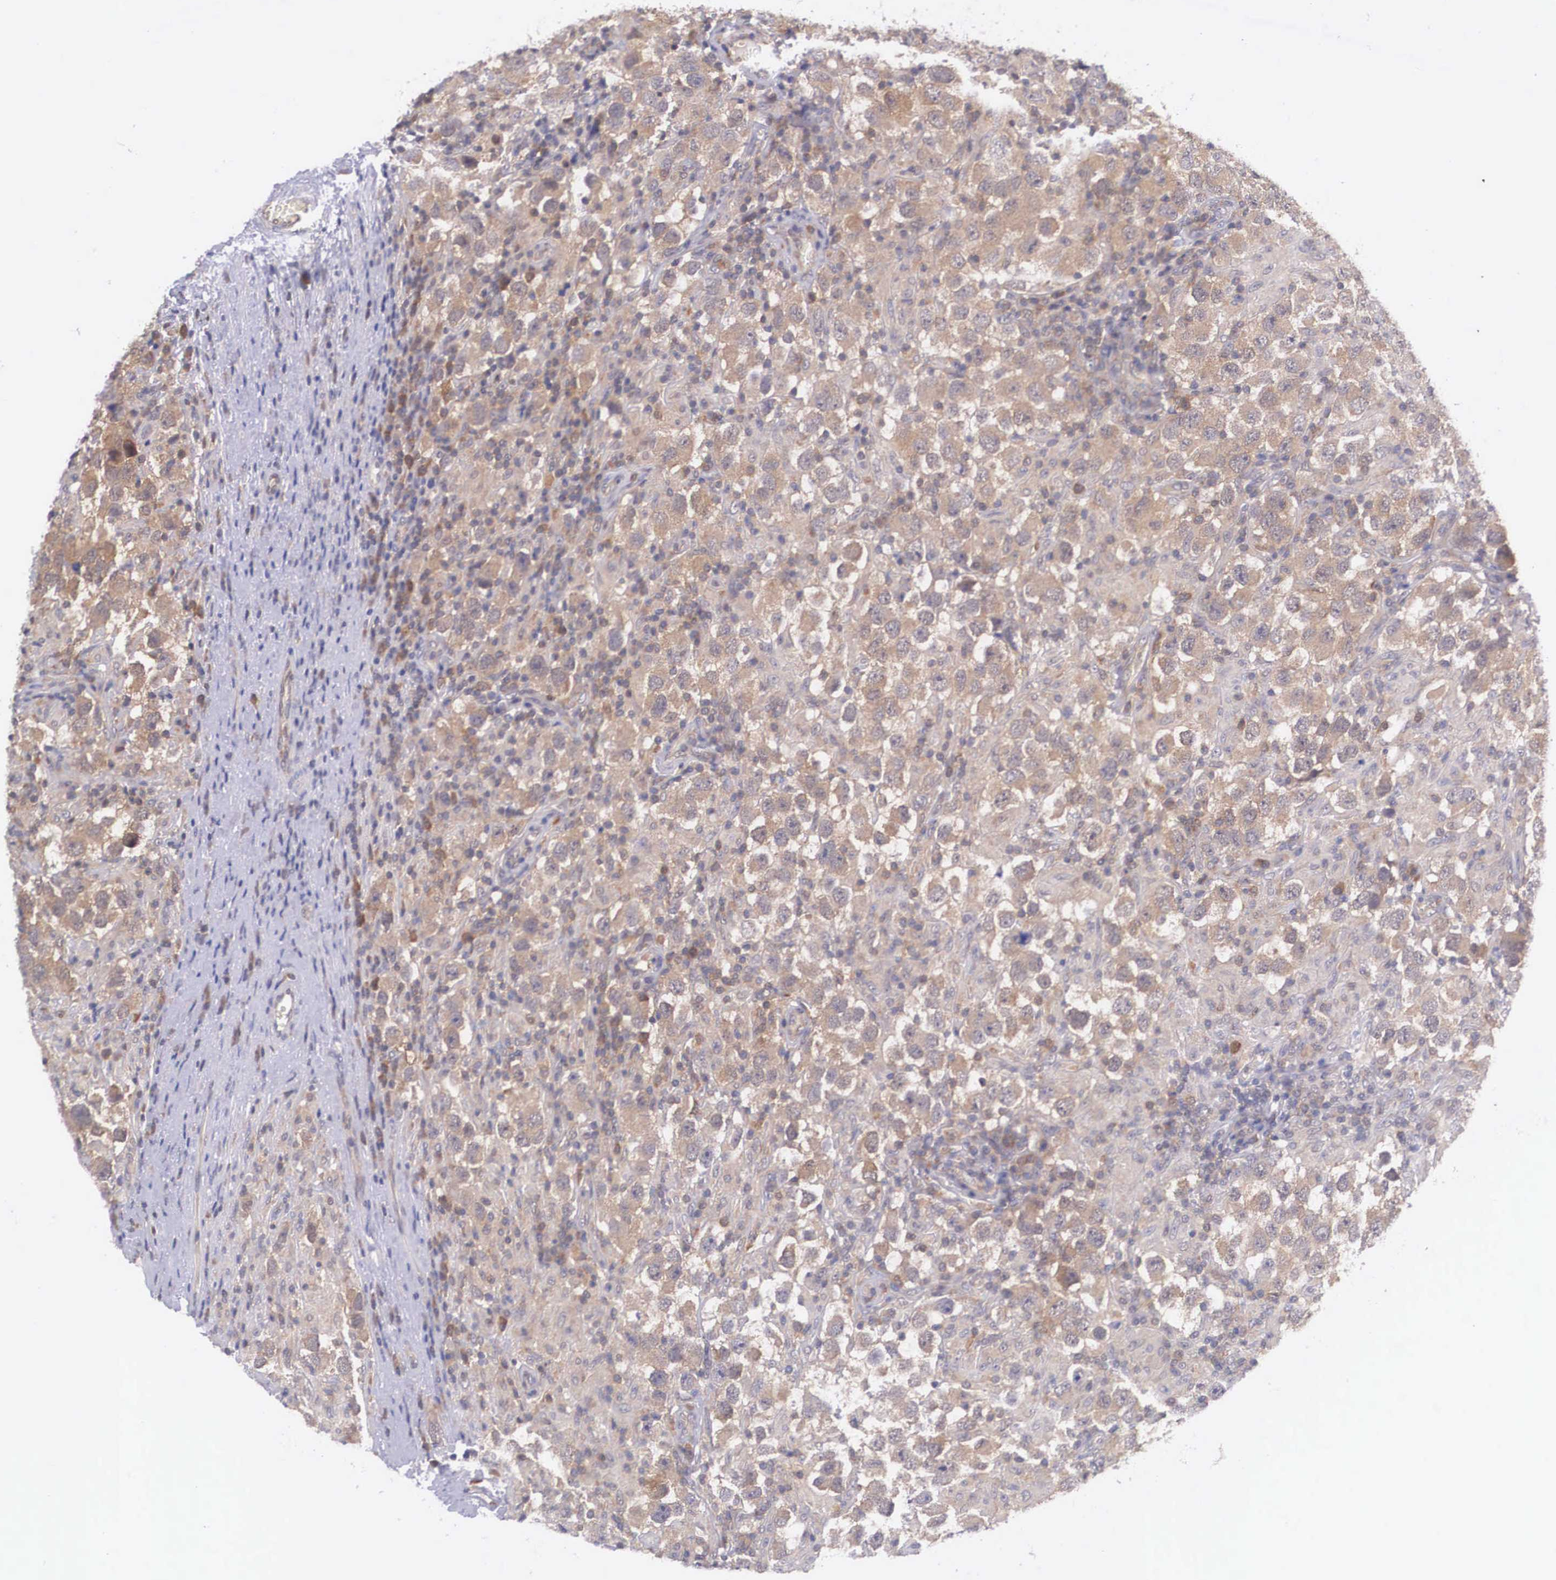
{"staining": {"intensity": "moderate", "quantity": ">75%", "location": "cytoplasmic/membranous"}, "tissue": "testis cancer", "cell_type": "Tumor cells", "image_type": "cancer", "snomed": [{"axis": "morphology", "description": "Carcinoma, Embryonal, NOS"}, {"axis": "topography", "description": "Testis"}], "caption": "Testis embryonal carcinoma tissue reveals moderate cytoplasmic/membranous expression in approximately >75% of tumor cells, visualized by immunohistochemistry.", "gene": "IGBP1", "patient": {"sex": "male", "age": 21}}